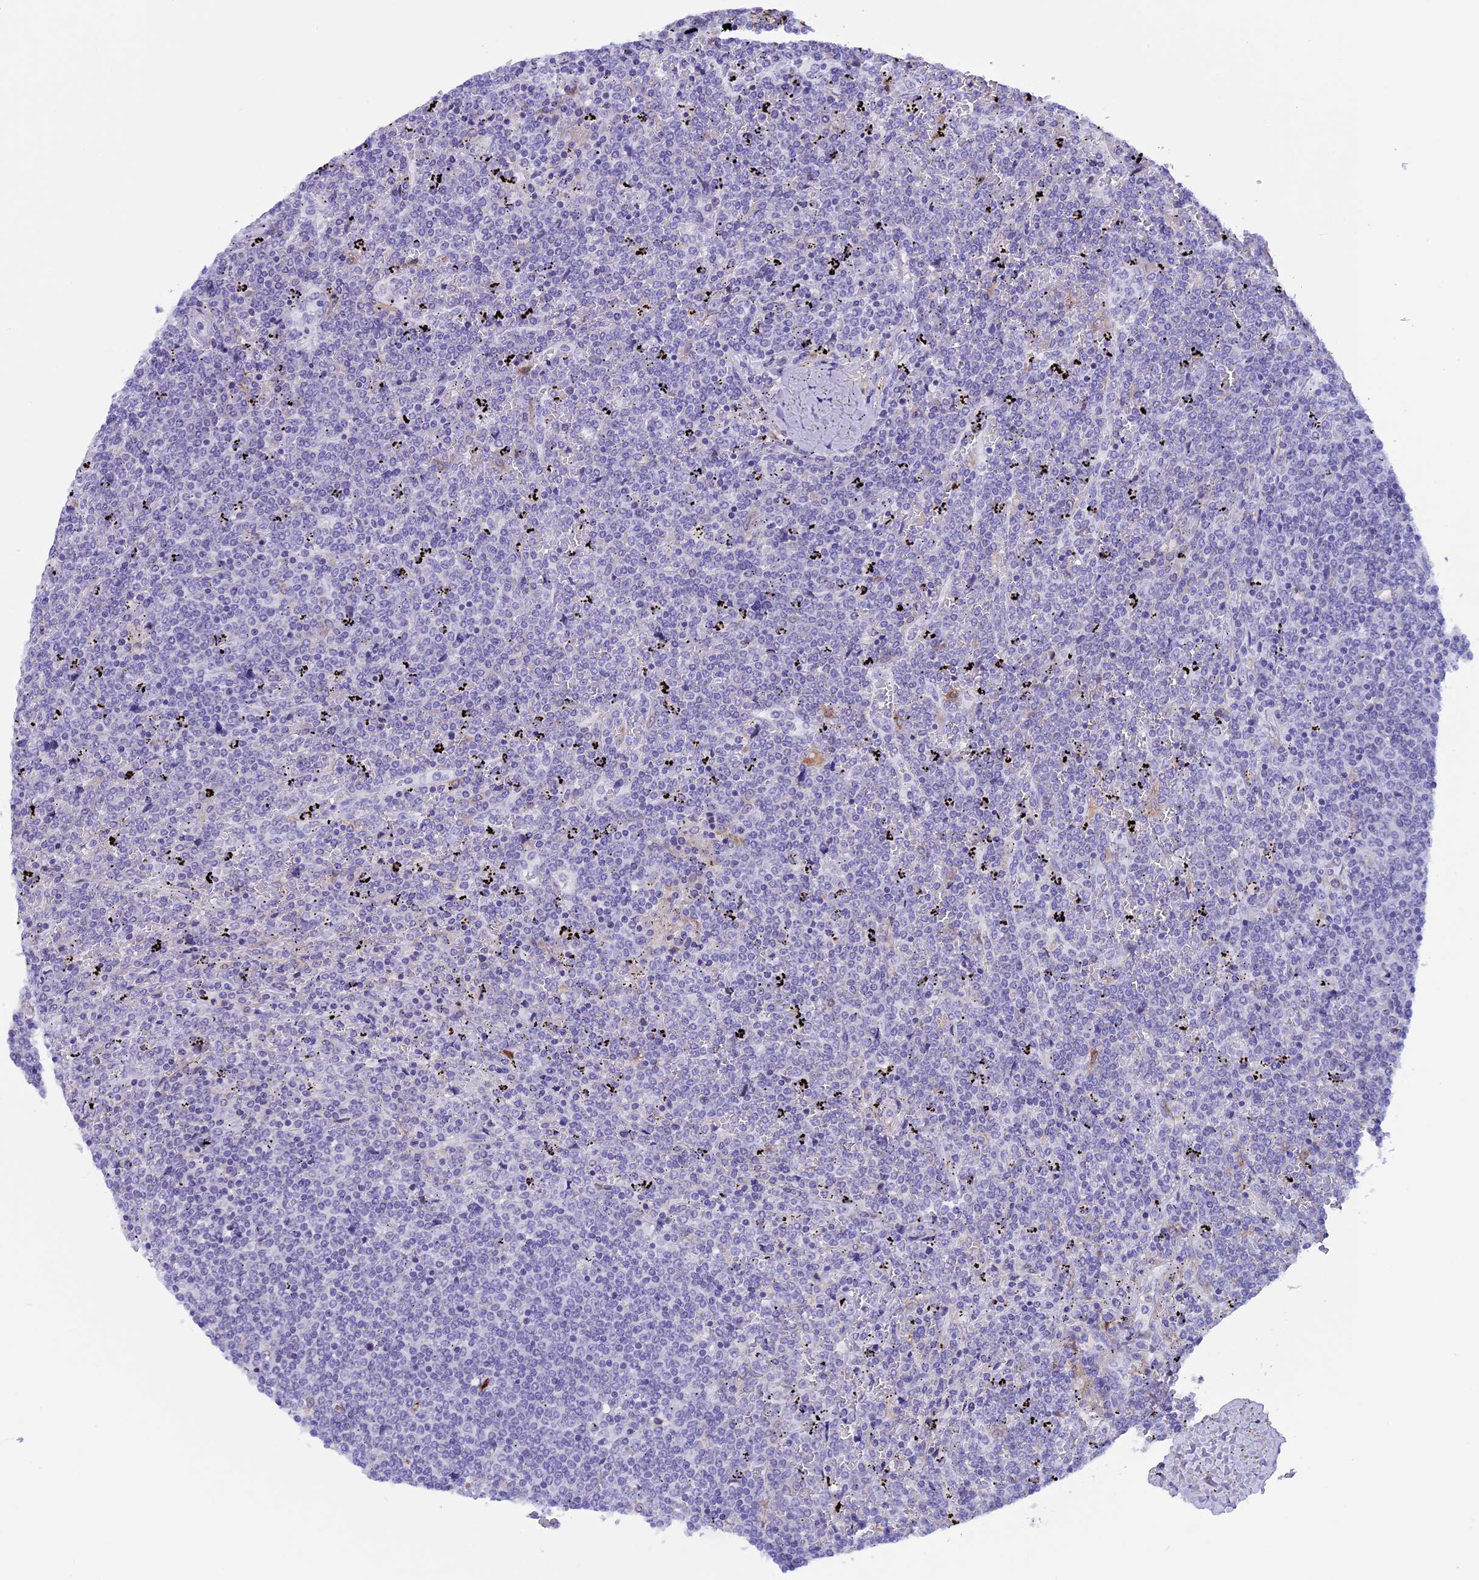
{"staining": {"intensity": "negative", "quantity": "none", "location": "none"}, "tissue": "lymphoma", "cell_type": "Tumor cells", "image_type": "cancer", "snomed": [{"axis": "morphology", "description": "Malignant lymphoma, non-Hodgkin's type, Low grade"}, {"axis": "topography", "description": "Spleen"}], "caption": "Photomicrograph shows no significant protein expression in tumor cells of low-grade malignant lymphoma, non-Hodgkin's type.", "gene": "IGSF6", "patient": {"sex": "female", "age": 19}}